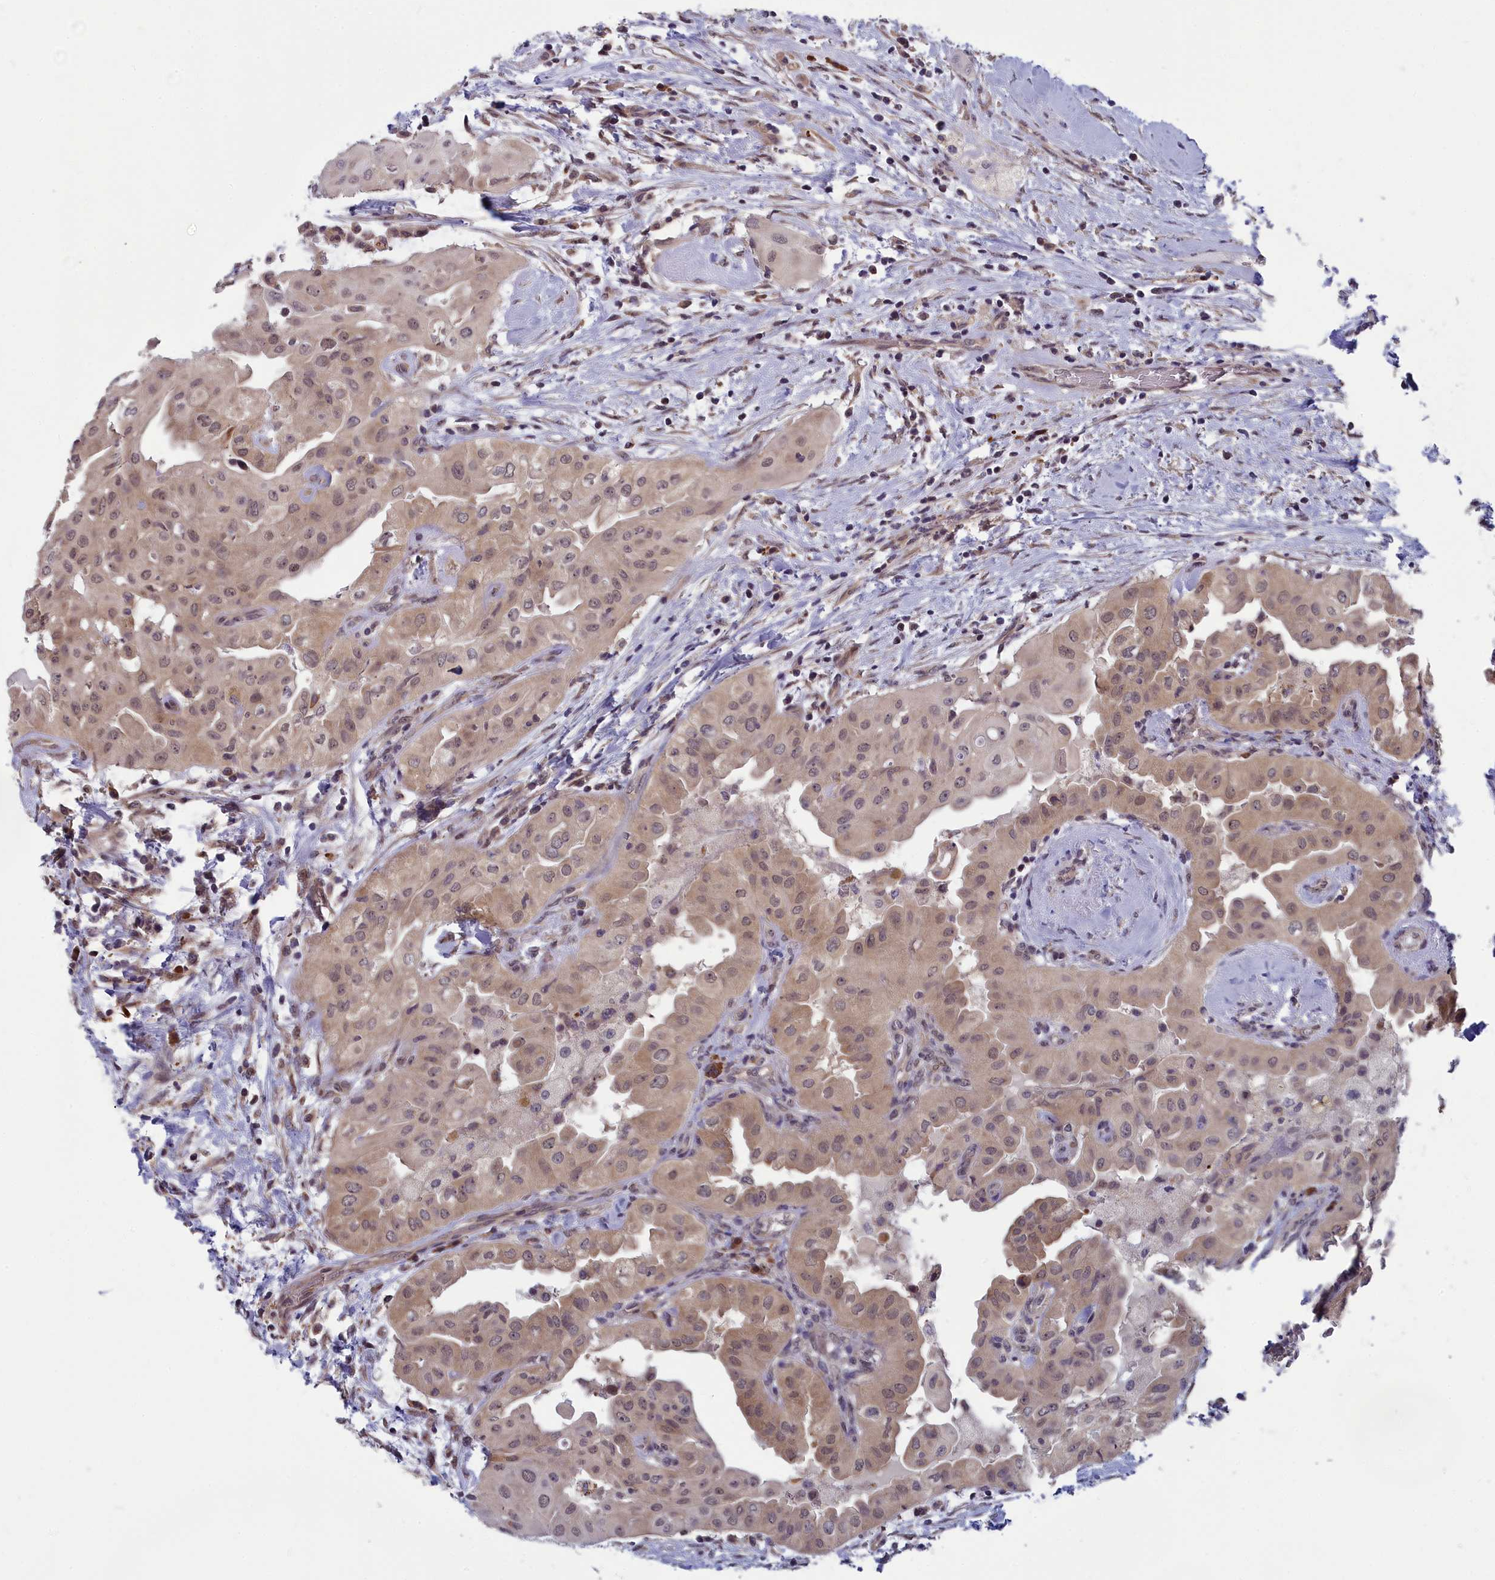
{"staining": {"intensity": "weak", "quantity": ">75%", "location": "cytoplasmic/membranous,nuclear"}, "tissue": "thyroid cancer", "cell_type": "Tumor cells", "image_type": "cancer", "snomed": [{"axis": "morphology", "description": "Papillary adenocarcinoma, NOS"}, {"axis": "topography", "description": "Thyroid gland"}], "caption": "Immunohistochemistry micrograph of neoplastic tissue: thyroid cancer stained using immunohistochemistry displays low levels of weak protein expression localized specifically in the cytoplasmic/membranous and nuclear of tumor cells, appearing as a cytoplasmic/membranous and nuclear brown color.", "gene": "MRI1", "patient": {"sex": "female", "age": 59}}